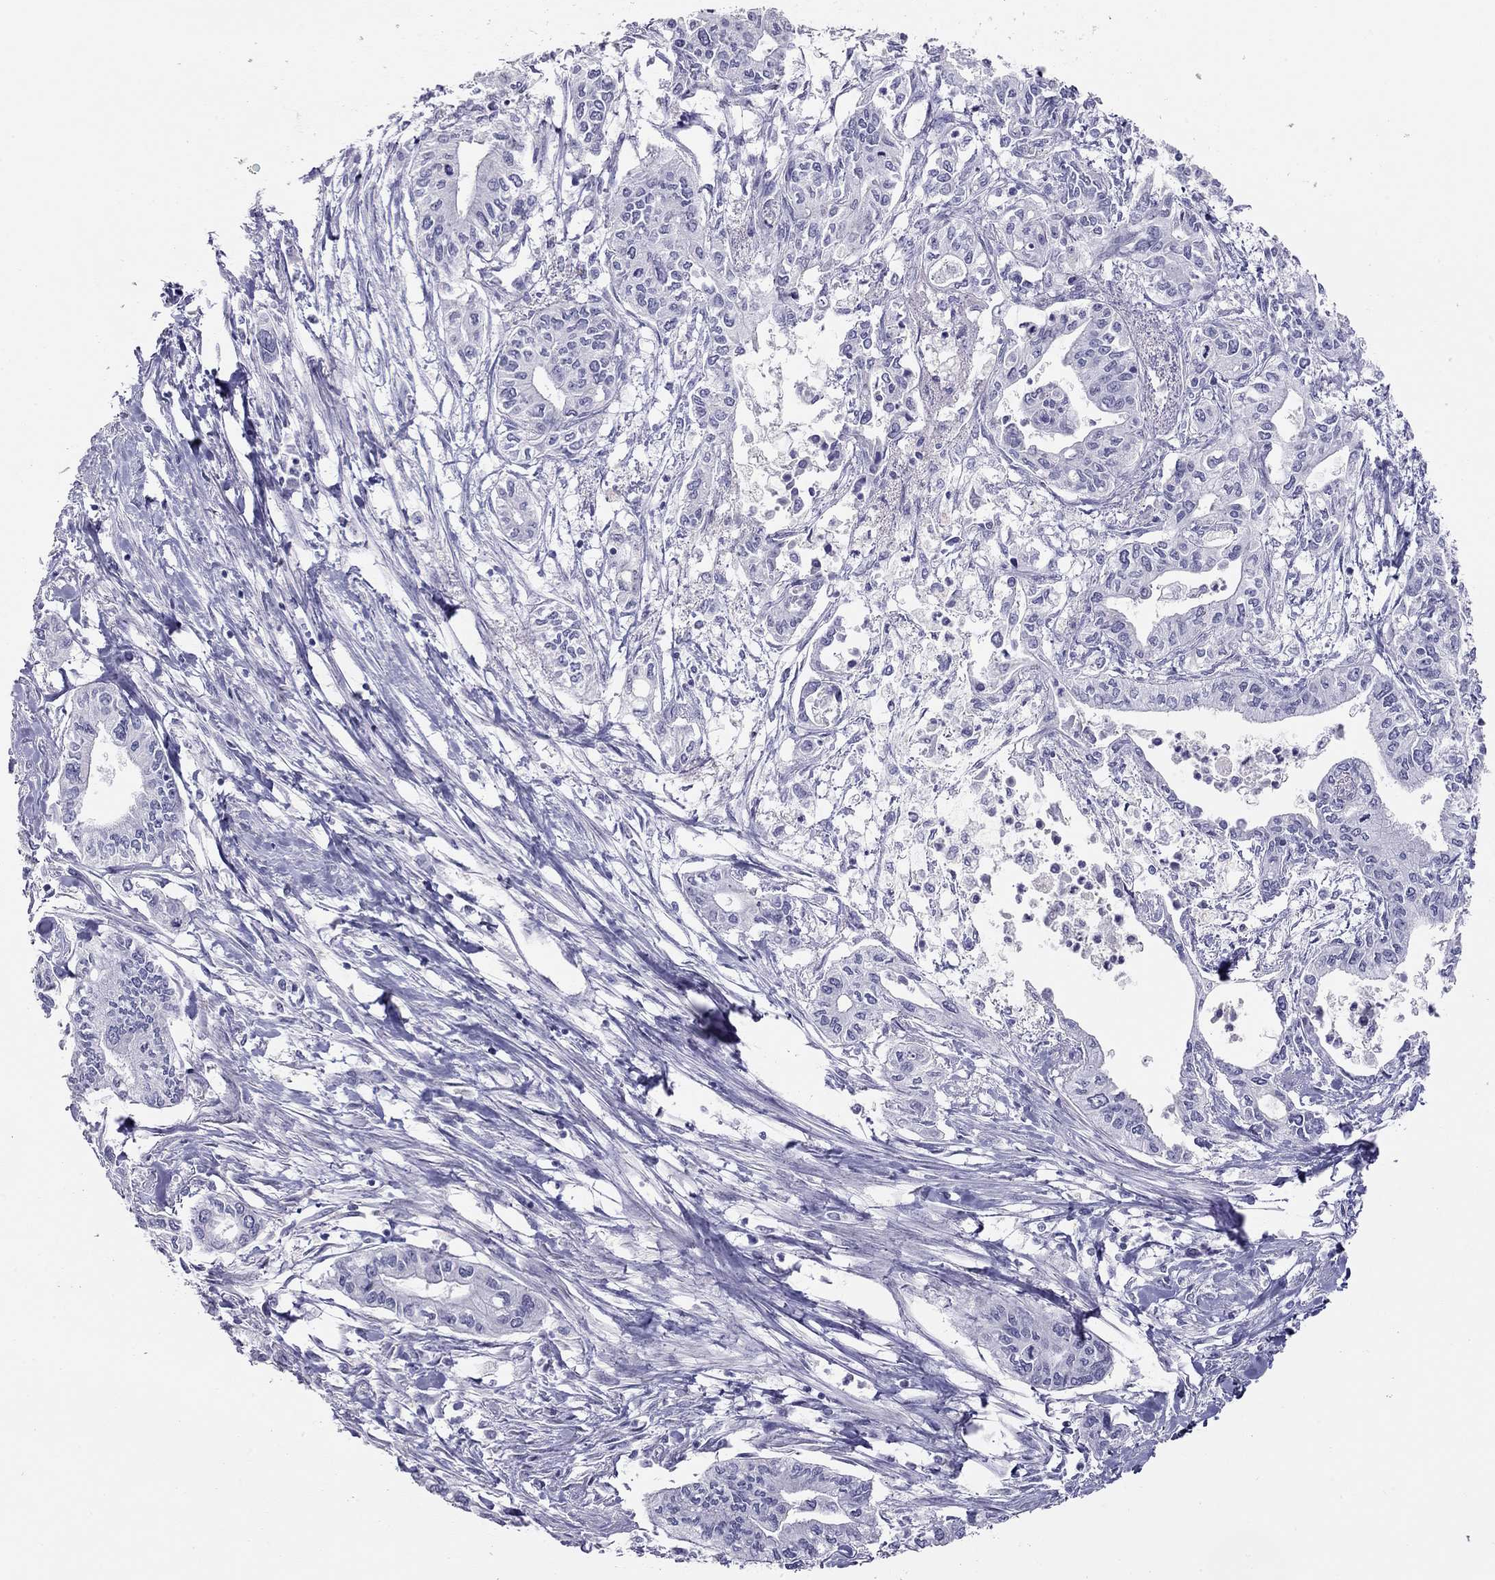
{"staining": {"intensity": "negative", "quantity": "none", "location": "none"}, "tissue": "pancreatic cancer", "cell_type": "Tumor cells", "image_type": "cancer", "snomed": [{"axis": "morphology", "description": "Adenocarcinoma, NOS"}, {"axis": "topography", "description": "Pancreas"}], "caption": "Immunohistochemistry of adenocarcinoma (pancreatic) displays no positivity in tumor cells. The staining is performed using DAB brown chromogen with nuclei counter-stained in using hematoxylin.", "gene": "KCNV2", "patient": {"sex": "male", "age": 60}}